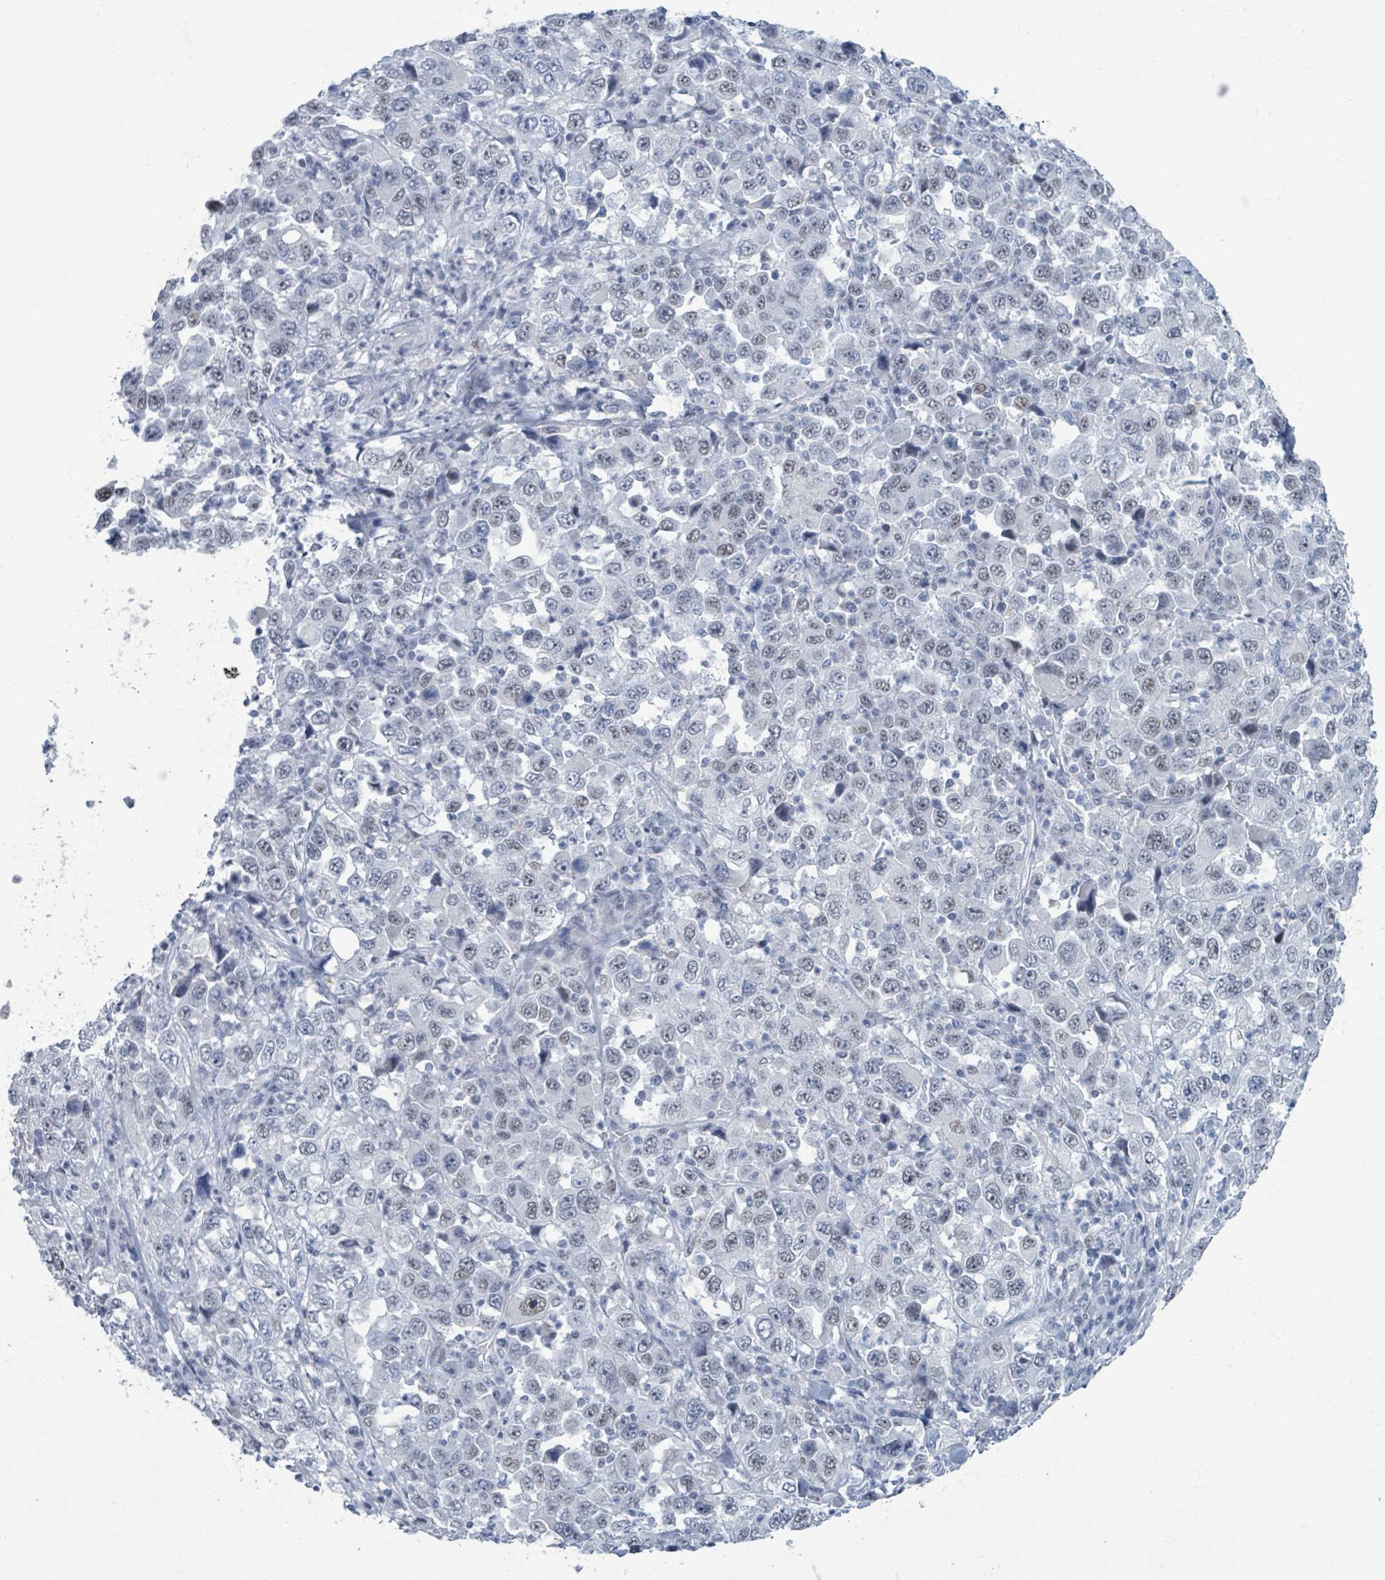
{"staining": {"intensity": "negative", "quantity": "none", "location": "none"}, "tissue": "stomach cancer", "cell_type": "Tumor cells", "image_type": "cancer", "snomed": [{"axis": "morphology", "description": "Normal tissue, NOS"}, {"axis": "morphology", "description": "Adenocarcinoma, NOS"}, {"axis": "topography", "description": "Stomach, upper"}, {"axis": "topography", "description": "Stomach"}], "caption": "DAB (3,3'-diaminobenzidine) immunohistochemical staining of human stomach adenocarcinoma exhibits no significant expression in tumor cells.", "gene": "CT45A5", "patient": {"sex": "male", "age": 59}}